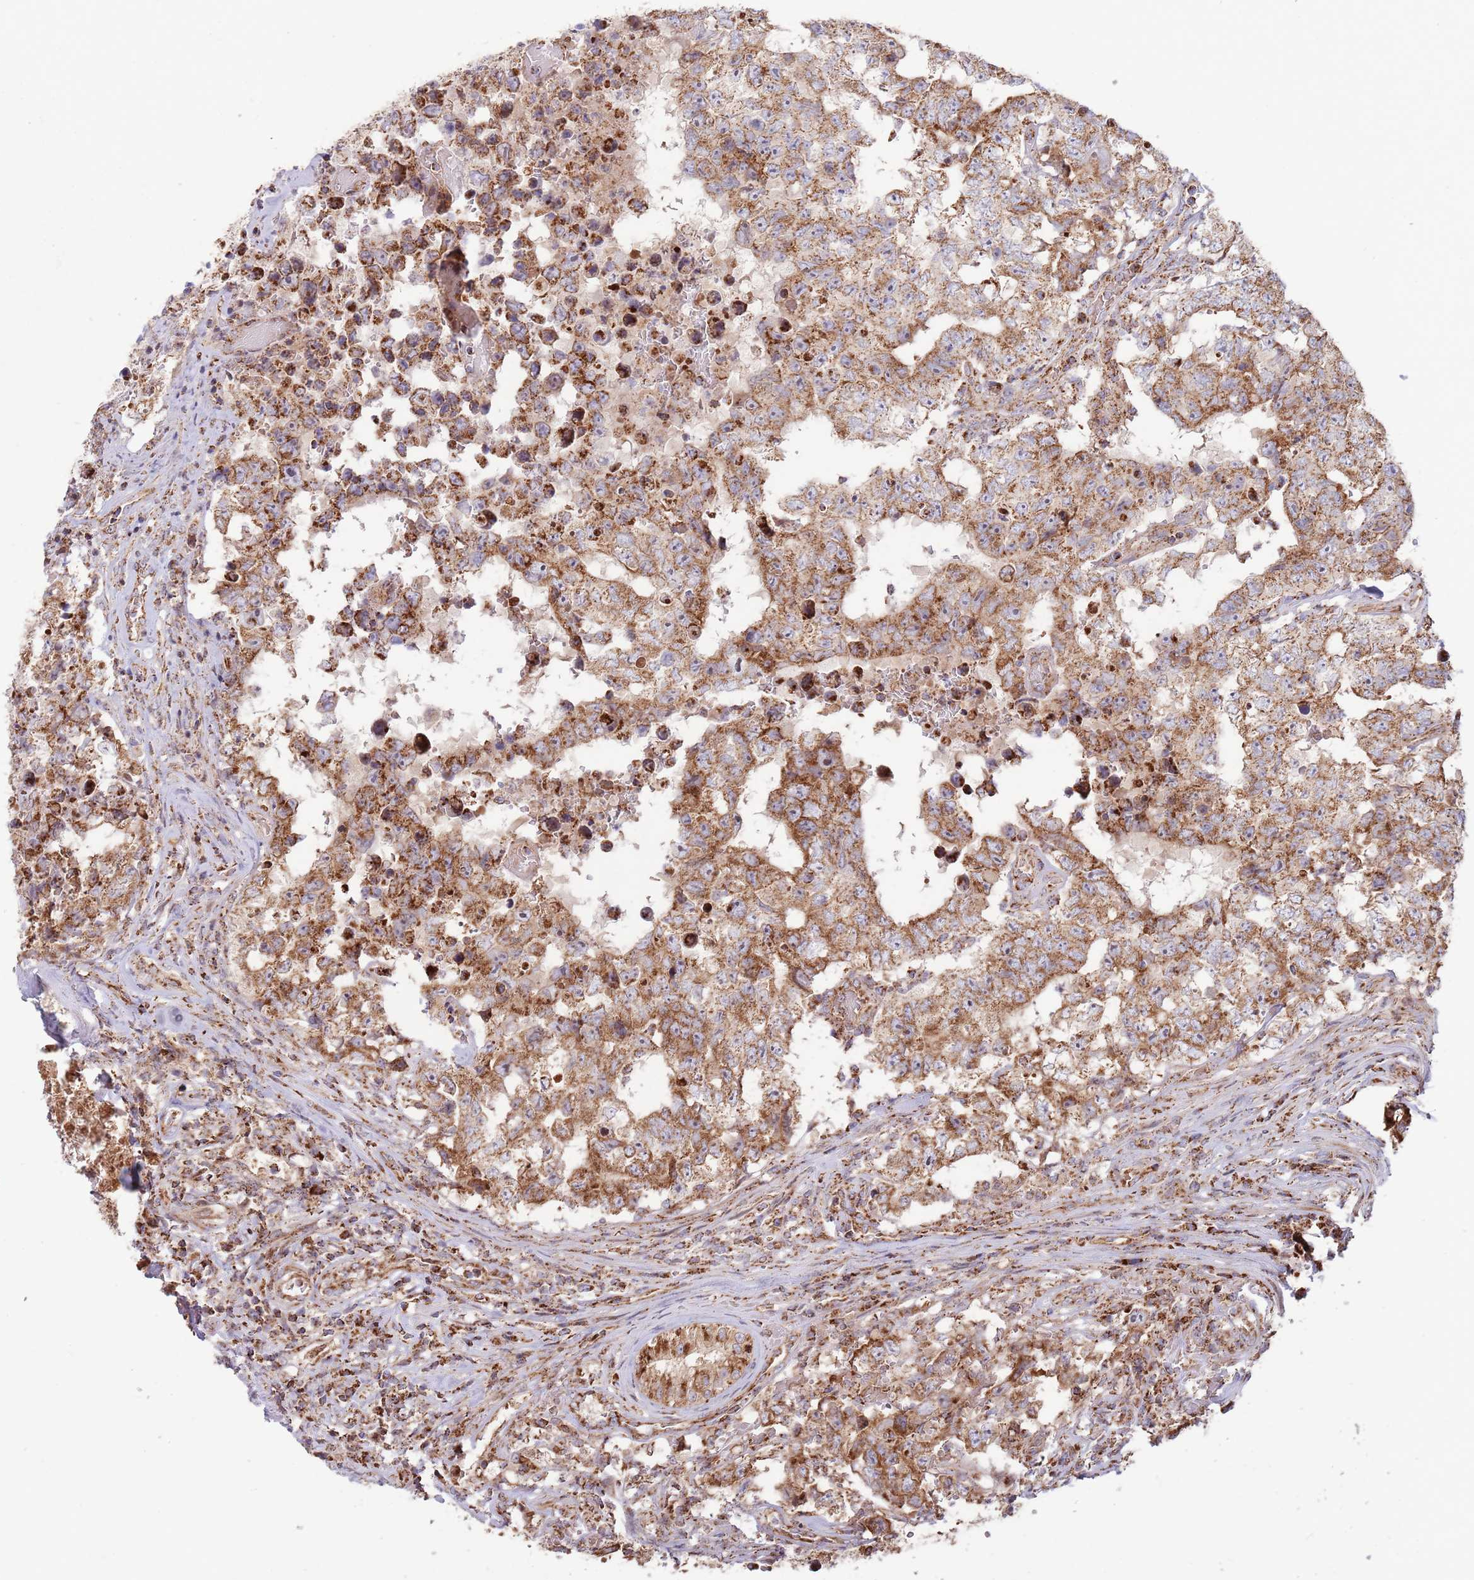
{"staining": {"intensity": "strong", "quantity": ">75%", "location": "cytoplasmic/membranous"}, "tissue": "testis cancer", "cell_type": "Tumor cells", "image_type": "cancer", "snomed": [{"axis": "morphology", "description": "Normal tissue, NOS"}, {"axis": "morphology", "description": "Carcinoma, Embryonal, NOS"}, {"axis": "topography", "description": "Testis"}, {"axis": "topography", "description": "Epididymis"}], "caption": "Tumor cells demonstrate strong cytoplasmic/membranous positivity in about >75% of cells in testis embryonal carcinoma. Ihc stains the protein in brown and the nuclei are stained blue.", "gene": "ATP5PD", "patient": {"sex": "male", "age": 25}}